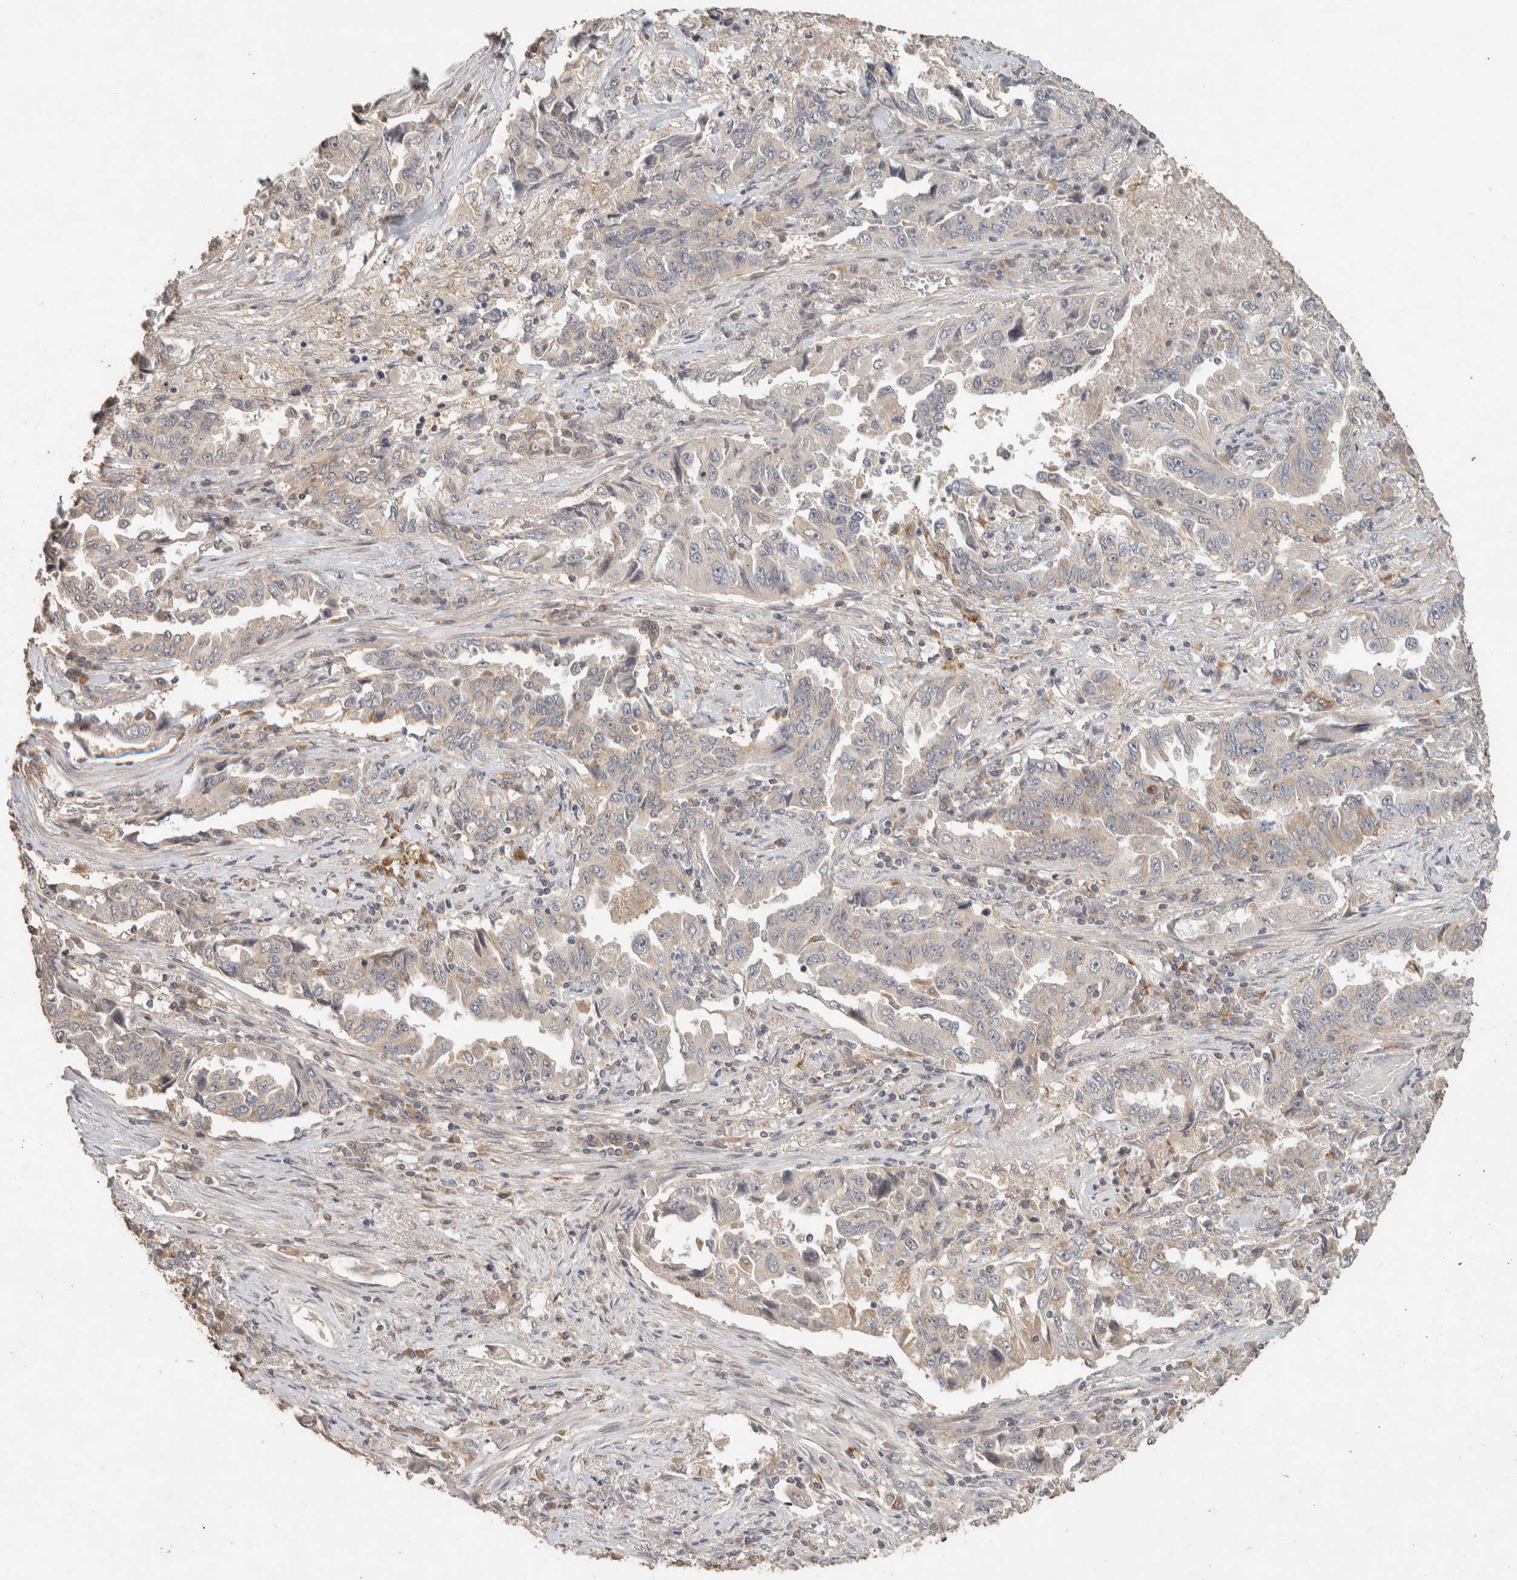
{"staining": {"intensity": "negative", "quantity": "none", "location": "none"}, "tissue": "lung cancer", "cell_type": "Tumor cells", "image_type": "cancer", "snomed": [{"axis": "morphology", "description": "Adenocarcinoma, NOS"}, {"axis": "topography", "description": "Lung"}], "caption": "An immunohistochemistry micrograph of lung adenocarcinoma is shown. There is no staining in tumor cells of lung adenocarcinoma.", "gene": "ITPA", "patient": {"sex": "female", "age": 51}}